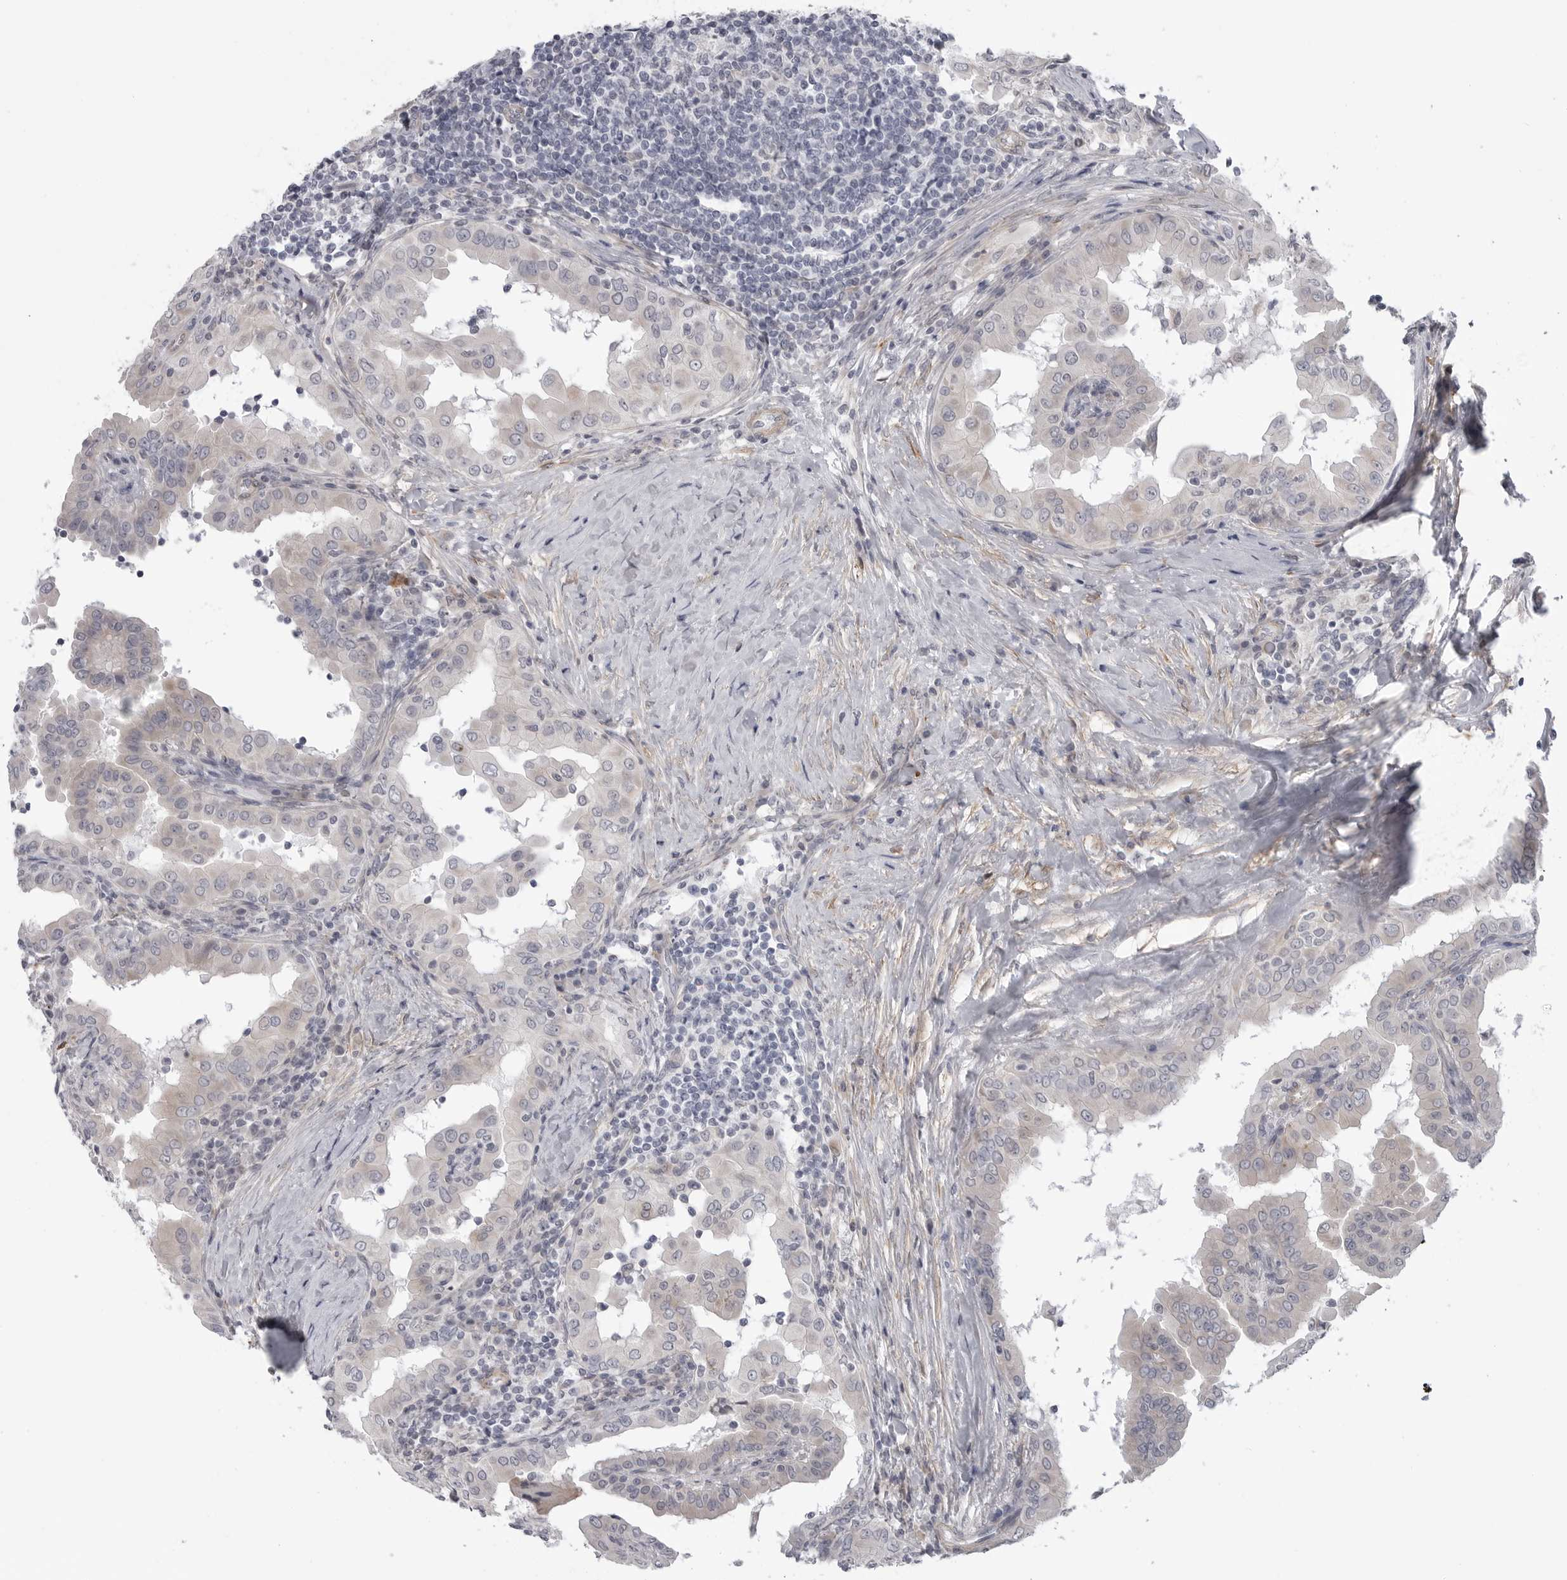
{"staining": {"intensity": "negative", "quantity": "none", "location": "none"}, "tissue": "thyroid cancer", "cell_type": "Tumor cells", "image_type": "cancer", "snomed": [{"axis": "morphology", "description": "Papillary adenocarcinoma, NOS"}, {"axis": "topography", "description": "Thyroid gland"}], "caption": "Immunohistochemistry (IHC) of human thyroid cancer (papillary adenocarcinoma) demonstrates no staining in tumor cells.", "gene": "SCP2", "patient": {"sex": "male", "age": 33}}